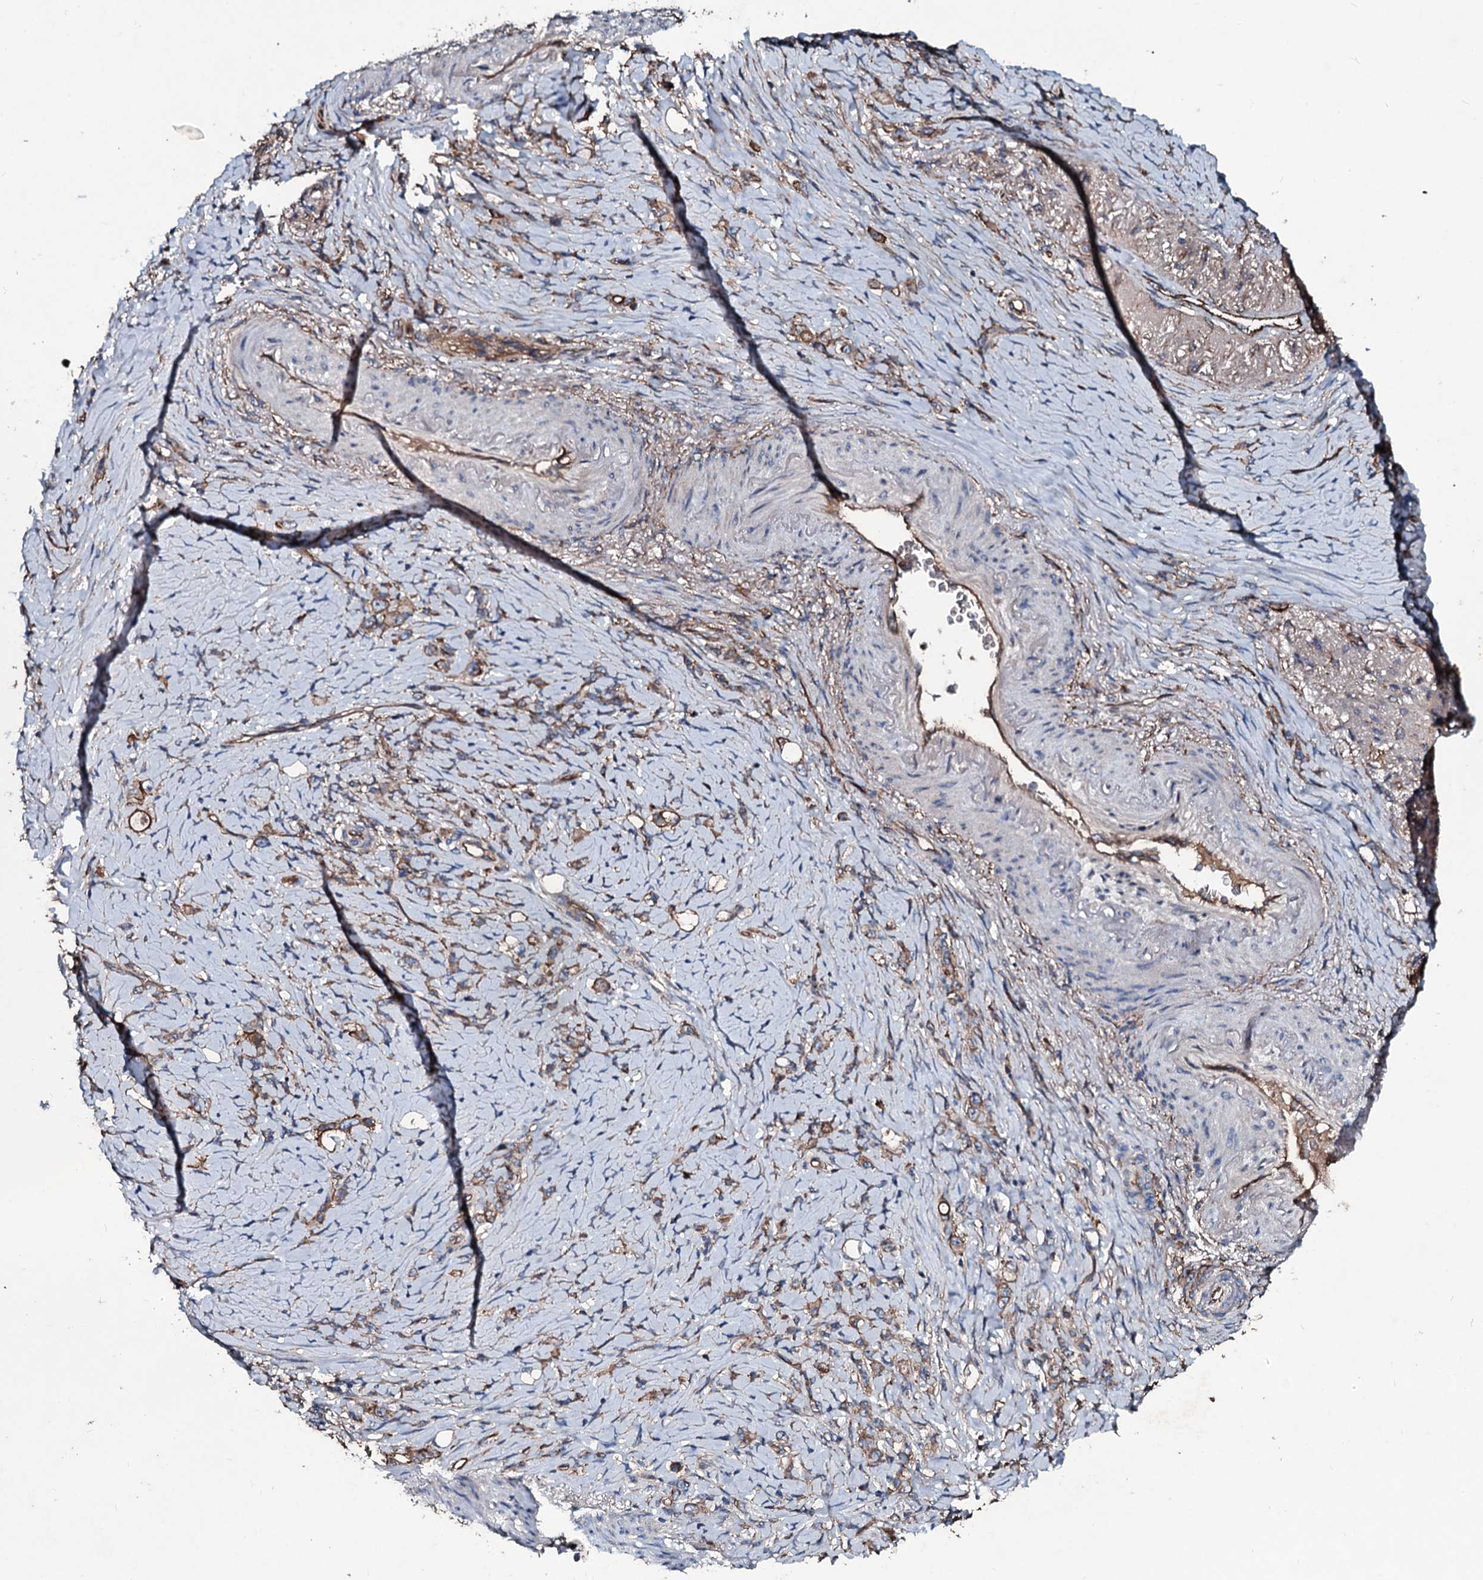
{"staining": {"intensity": "moderate", "quantity": ">75%", "location": "cytoplasmic/membranous"}, "tissue": "stomach cancer", "cell_type": "Tumor cells", "image_type": "cancer", "snomed": [{"axis": "morphology", "description": "Adenocarcinoma, NOS"}, {"axis": "topography", "description": "Stomach"}], "caption": "IHC histopathology image of stomach adenocarcinoma stained for a protein (brown), which reveals medium levels of moderate cytoplasmic/membranous positivity in approximately >75% of tumor cells.", "gene": "DMAC2", "patient": {"sex": "female", "age": 79}}